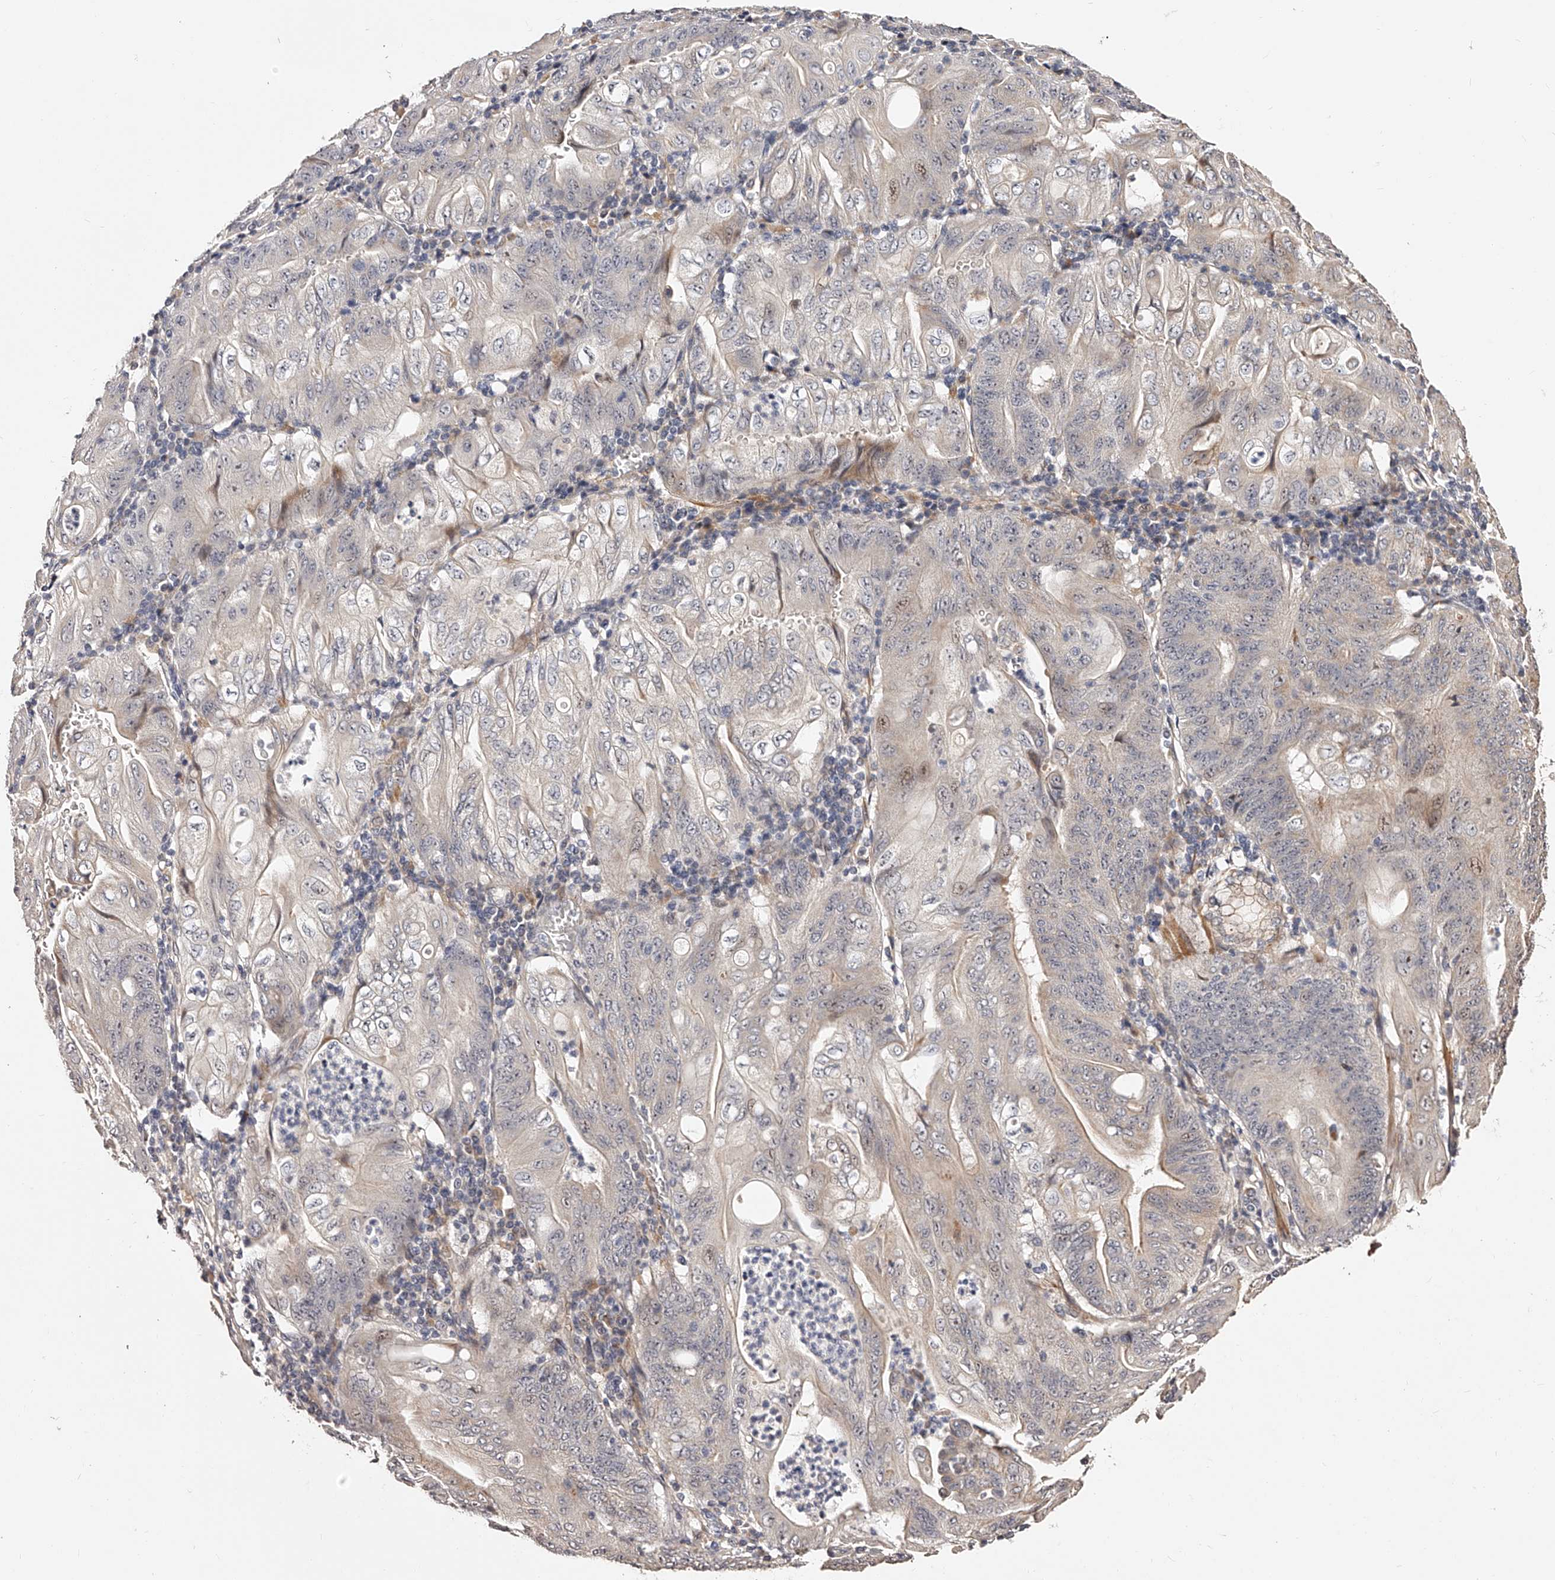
{"staining": {"intensity": "weak", "quantity": "<25%", "location": "cytoplasmic/membranous,nuclear"}, "tissue": "stomach cancer", "cell_type": "Tumor cells", "image_type": "cancer", "snomed": [{"axis": "morphology", "description": "Adenocarcinoma, NOS"}, {"axis": "topography", "description": "Stomach"}], "caption": "Immunohistochemistry (IHC) histopathology image of neoplastic tissue: stomach cancer stained with DAB (3,3'-diaminobenzidine) shows no significant protein positivity in tumor cells. Brightfield microscopy of immunohistochemistry stained with DAB (3,3'-diaminobenzidine) (brown) and hematoxylin (blue), captured at high magnification.", "gene": "ZNF502", "patient": {"sex": "female", "age": 73}}